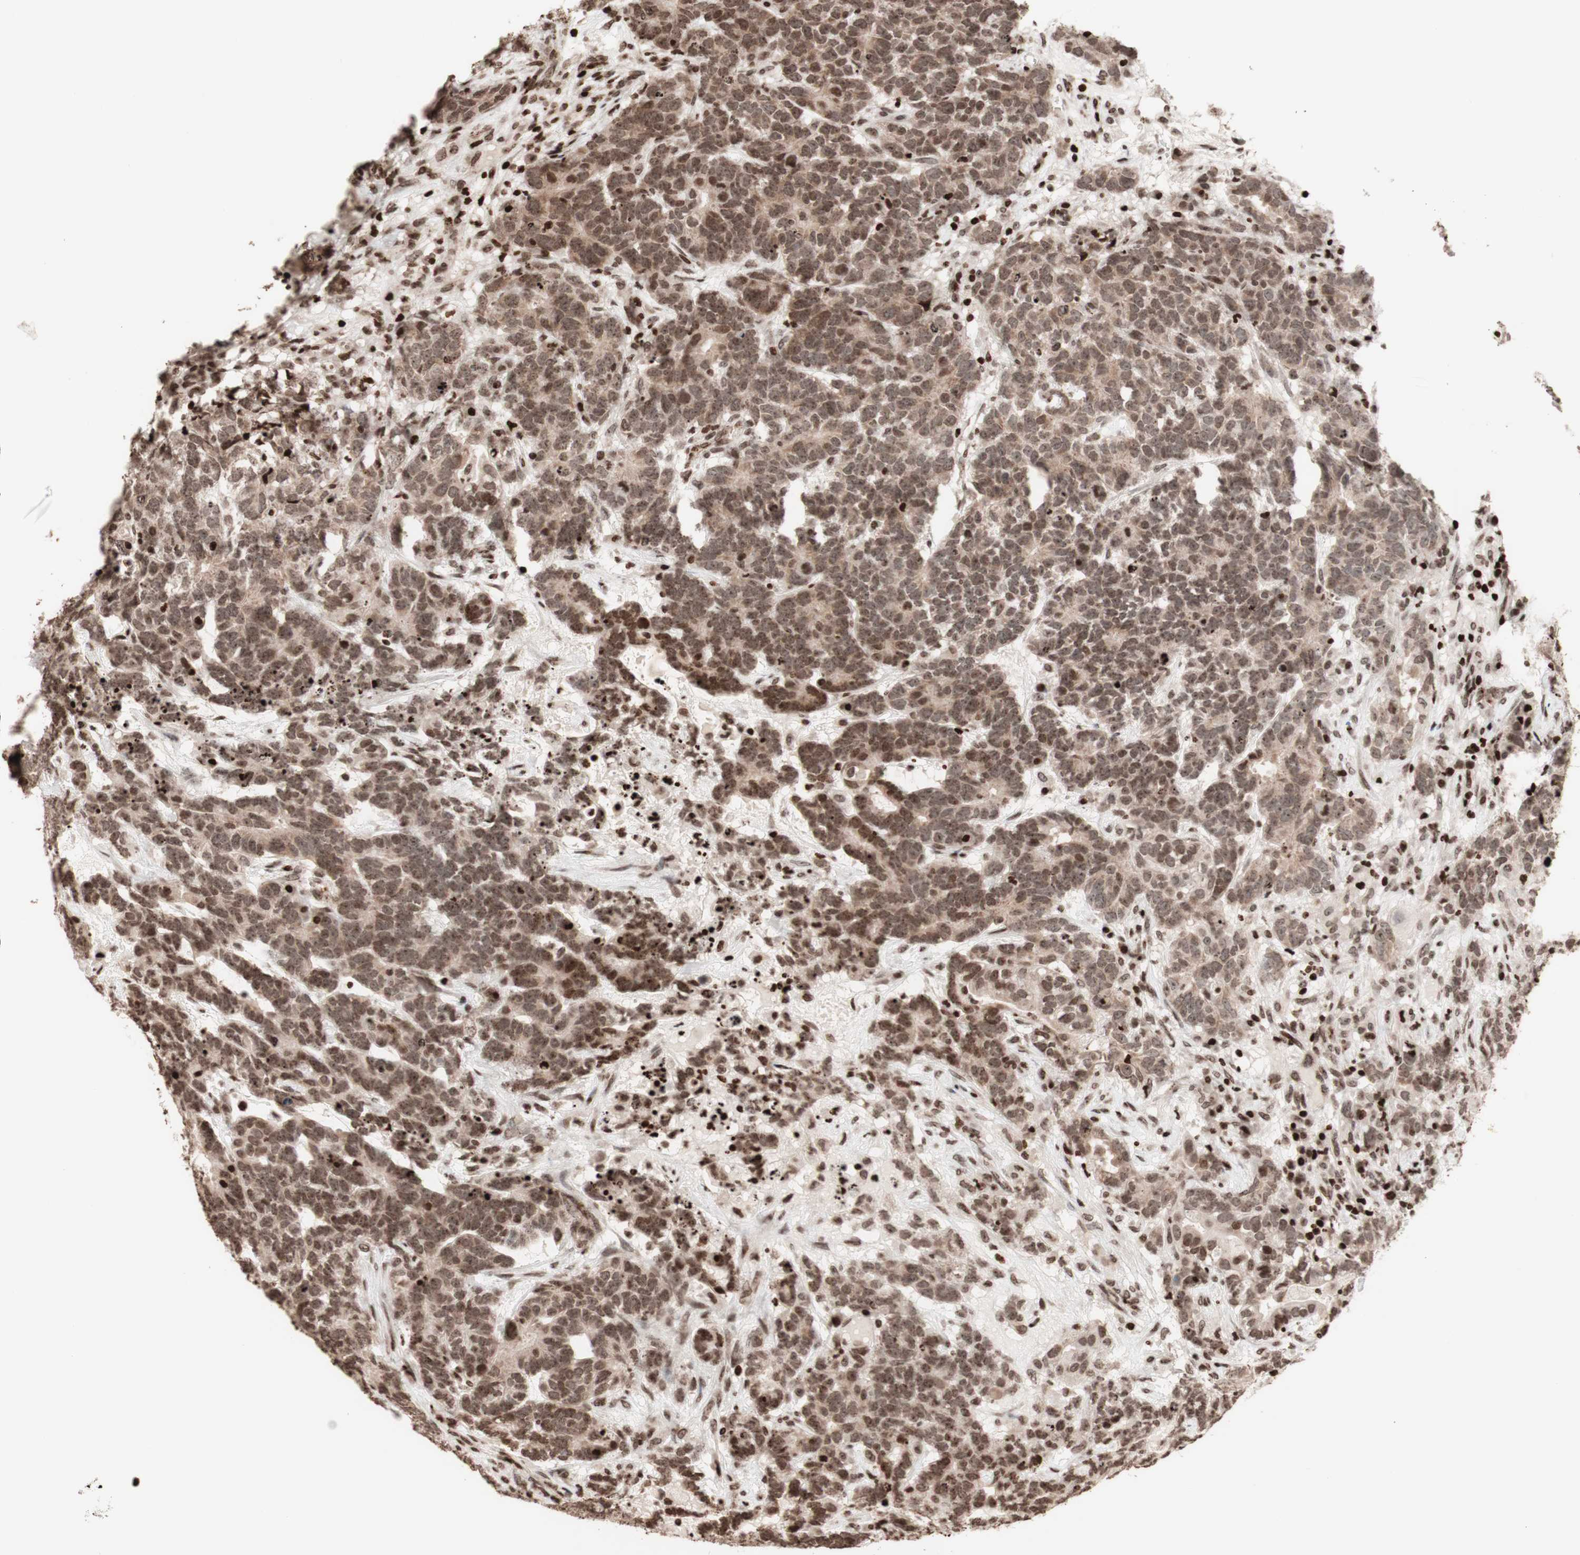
{"staining": {"intensity": "moderate", "quantity": ">75%", "location": "cytoplasmic/membranous,nuclear"}, "tissue": "testis cancer", "cell_type": "Tumor cells", "image_type": "cancer", "snomed": [{"axis": "morphology", "description": "Carcinoma, Embryonal, NOS"}, {"axis": "topography", "description": "Testis"}], "caption": "IHC micrograph of testis embryonal carcinoma stained for a protein (brown), which demonstrates medium levels of moderate cytoplasmic/membranous and nuclear staining in approximately >75% of tumor cells.", "gene": "NCAPD2", "patient": {"sex": "male", "age": 26}}